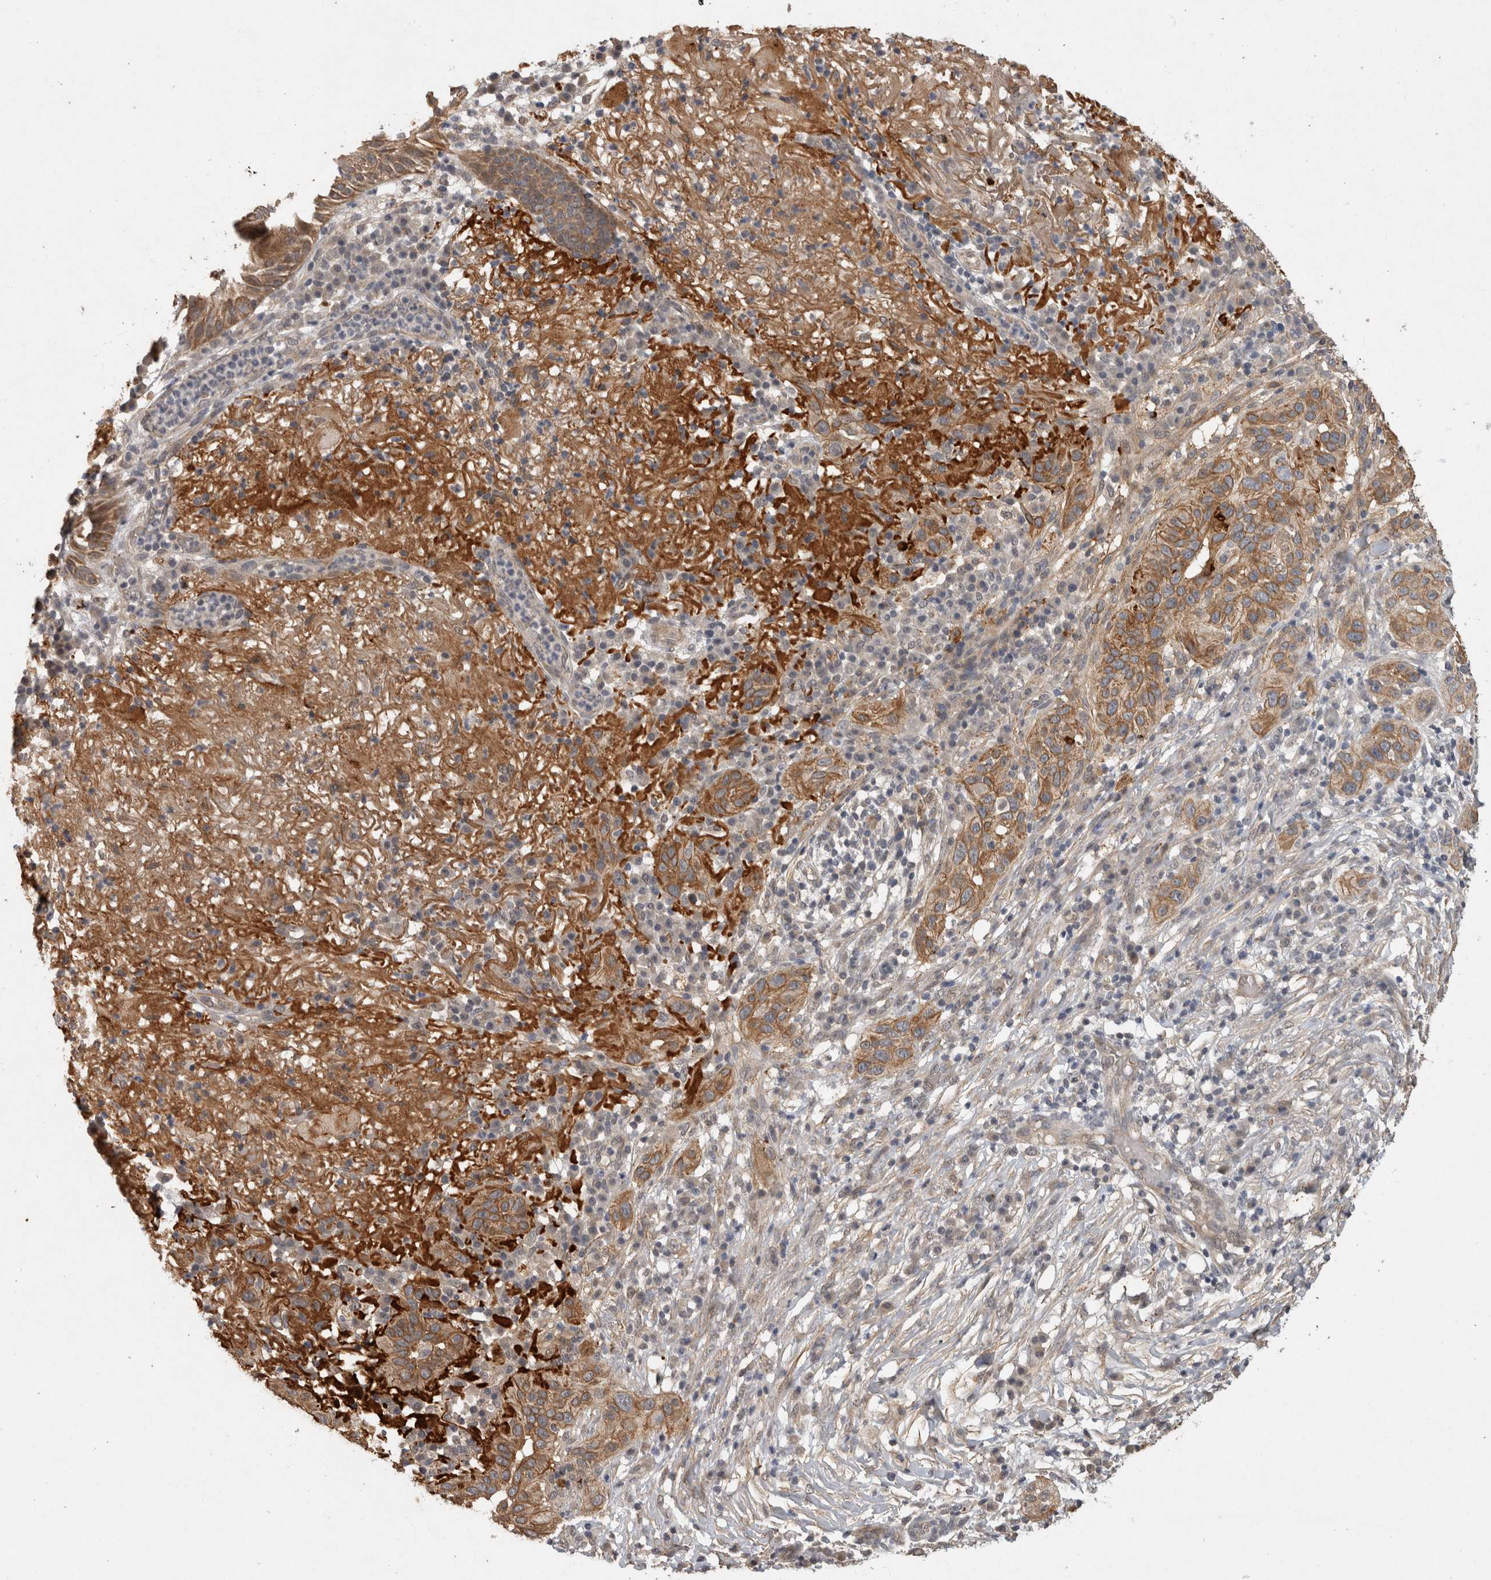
{"staining": {"intensity": "moderate", "quantity": ">75%", "location": "cytoplasmic/membranous"}, "tissue": "skin cancer", "cell_type": "Tumor cells", "image_type": "cancer", "snomed": [{"axis": "morphology", "description": "Normal tissue, NOS"}, {"axis": "morphology", "description": "Squamous cell carcinoma, NOS"}, {"axis": "topography", "description": "Skin"}], "caption": "This histopathology image reveals immunohistochemistry (IHC) staining of skin cancer (squamous cell carcinoma), with medium moderate cytoplasmic/membranous expression in about >75% of tumor cells.", "gene": "RHPN1", "patient": {"sex": "female", "age": 96}}